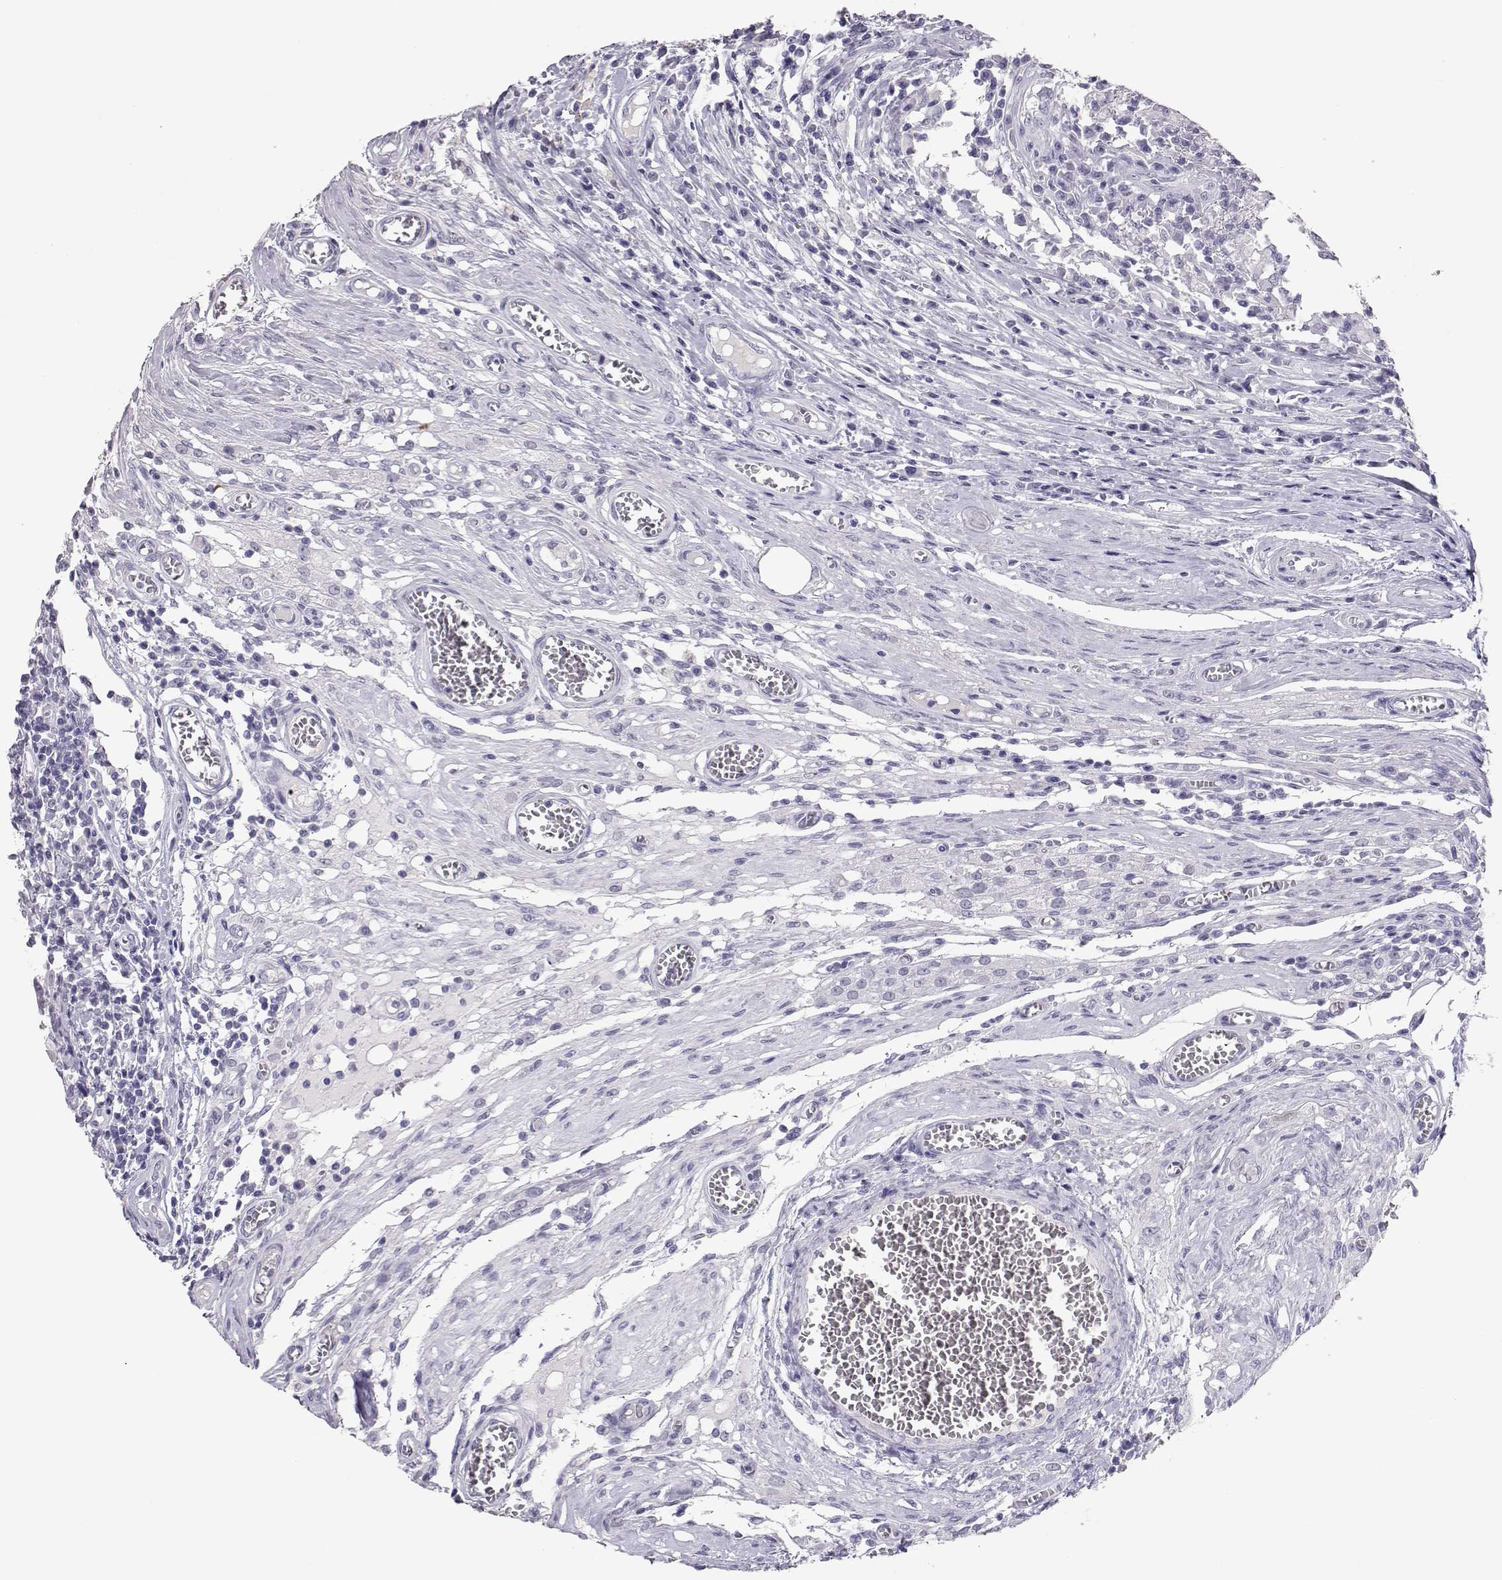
{"staining": {"intensity": "negative", "quantity": "none", "location": "none"}, "tissue": "testis cancer", "cell_type": "Tumor cells", "image_type": "cancer", "snomed": [{"axis": "morphology", "description": "Carcinoma, Embryonal, NOS"}, {"axis": "topography", "description": "Testis"}], "caption": "Immunohistochemistry (IHC) photomicrograph of neoplastic tissue: testis embryonal carcinoma stained with DAB displays no significant protein positivity in tumor cells. (Brightfield microscopy of DAB (3,3'-diaminobenzidine) immunohistochemistry (IHC) at high magnification).", "gene": "PMCH", "patient": {"sex": "male", "age": 36}}